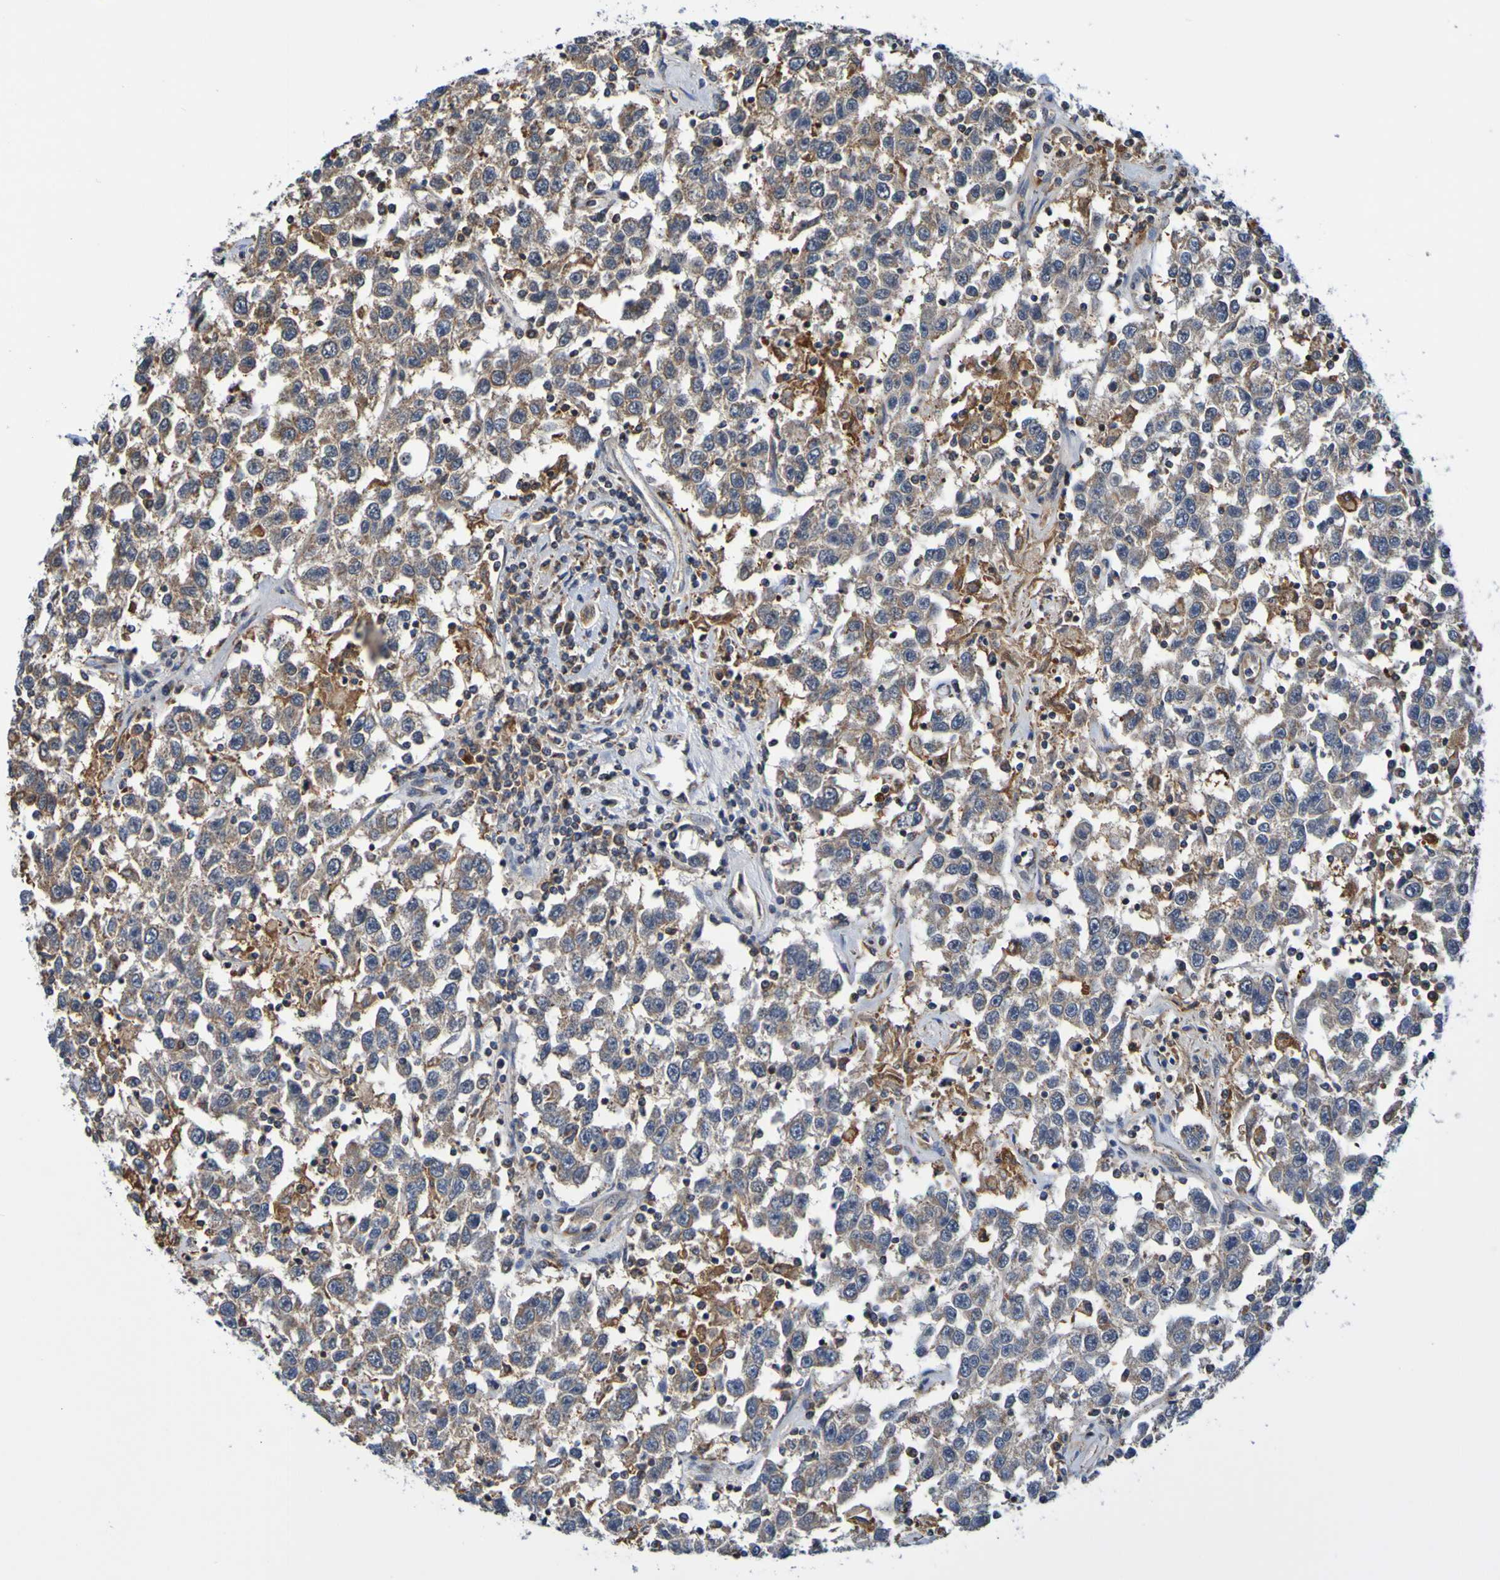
{"staining": {"intensity": "weak", "quantity": ">75%", "location": "cytoplasmic/membranous"}, "tissue": "testis cancer", "cell_type": "Tumor cells", "image_type": "cancer", "snomed": [{"axis": "morphology", "description": "Seminoma, NOS"}, {"axis": "topography", "description": "Testis"}], "caption": "High-magnification brightfield microscopy of testis seminoma stained with DAB (3,3'-diaminobenzidine) (brown) and counterstained with hematoxylin (blue). tumor cells exhibit weak cytoplasmic/membranous positivity is seen in approximately>75% of cells.", "gene": "AXIN1", "patient": {"sex": "male", "age": 41}}